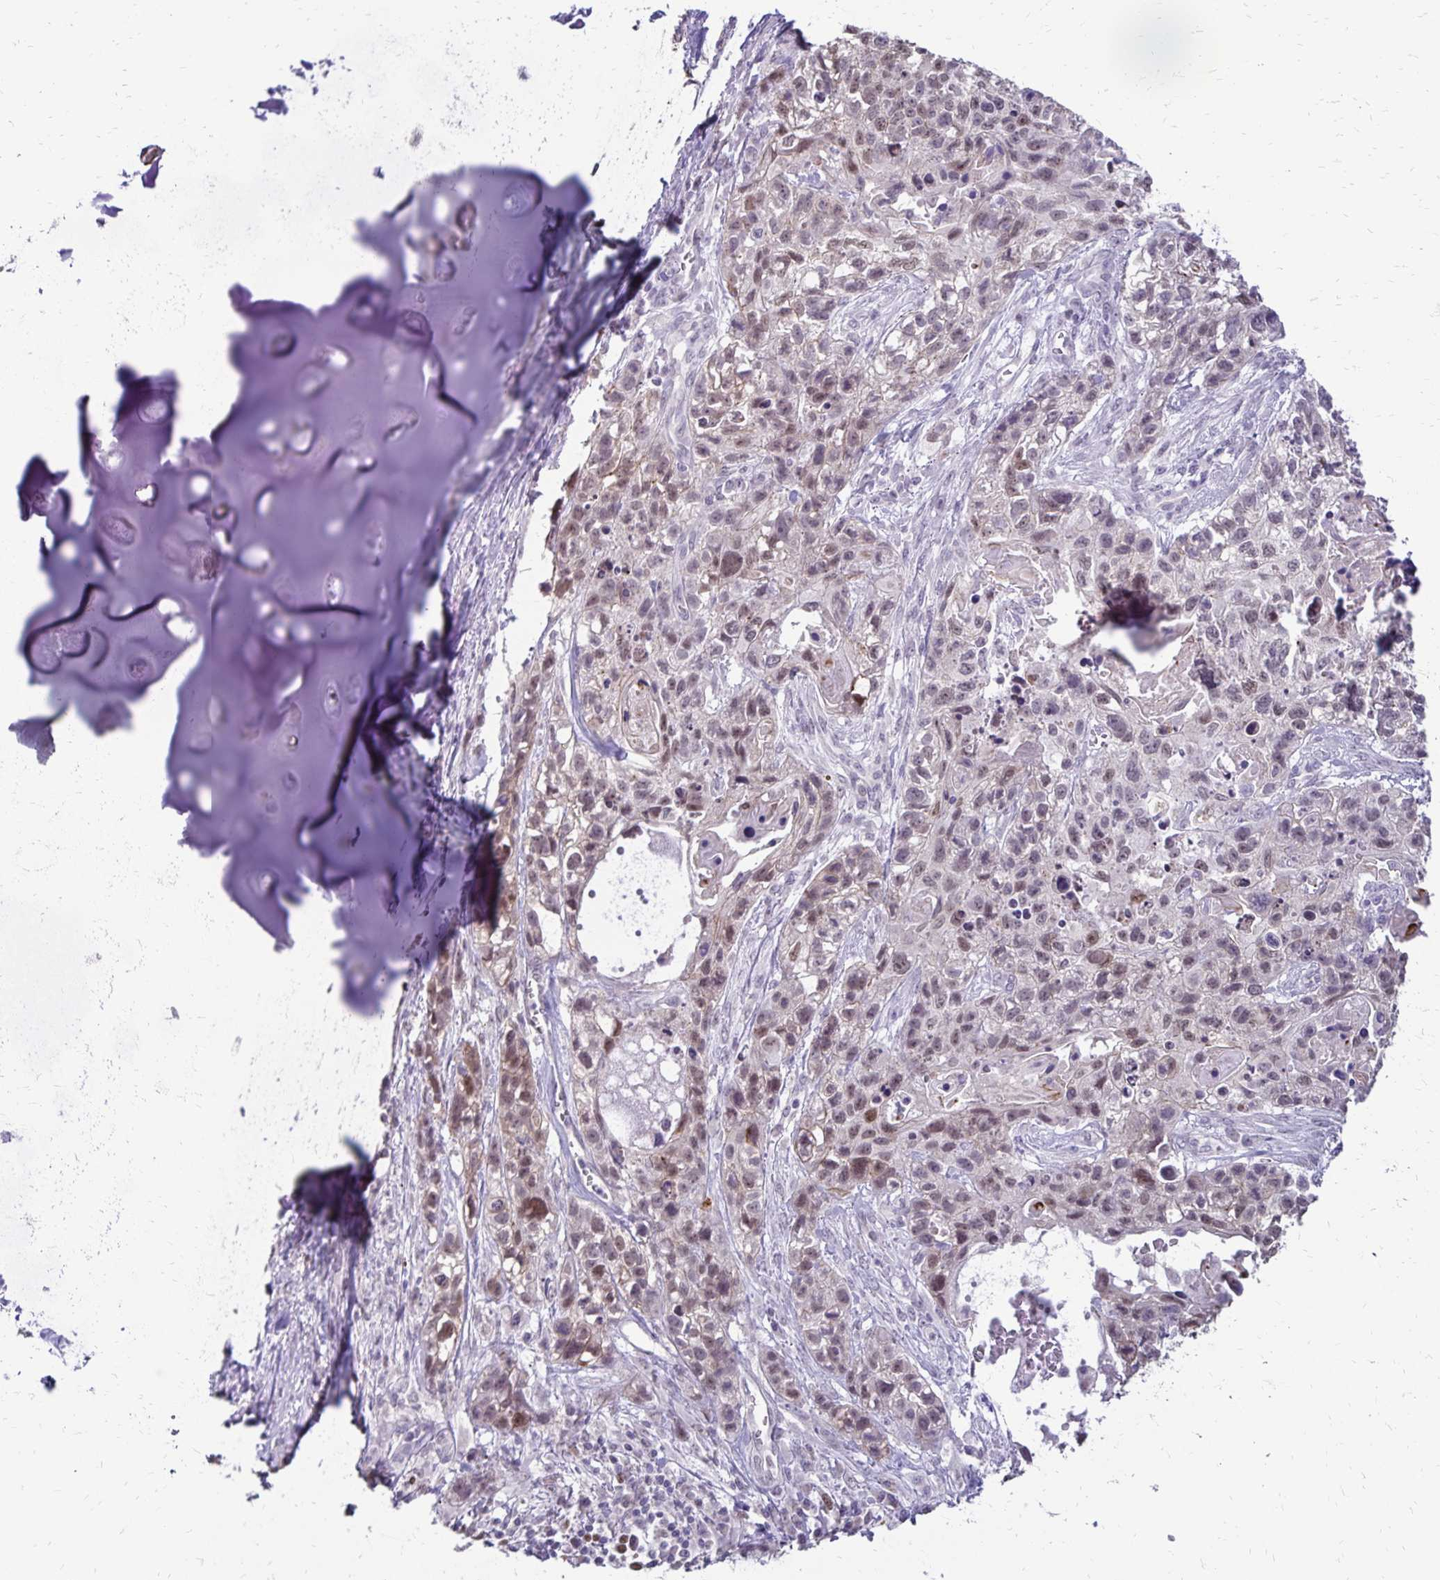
{"staining": {"intensity": "weak", "quantity": "<25%", "location": "nuclear"}, "tissue": "lung cancer", "cell_type": "Tumor cells", "image_type": "cancer", "snomed": [{"axis": "morphology", "description": "Squamous cell carcinoma, NOS"}, {"axis": "topography", "description": "Lung"}], "caption": "Immunohistochemistry (IHC) image of squamous cell carcinoma (lung) stained for a protein (brown), which shows no staining in tumor cells.", "gene": "POLB", "patient": {"sex": "male", "age": 74}}